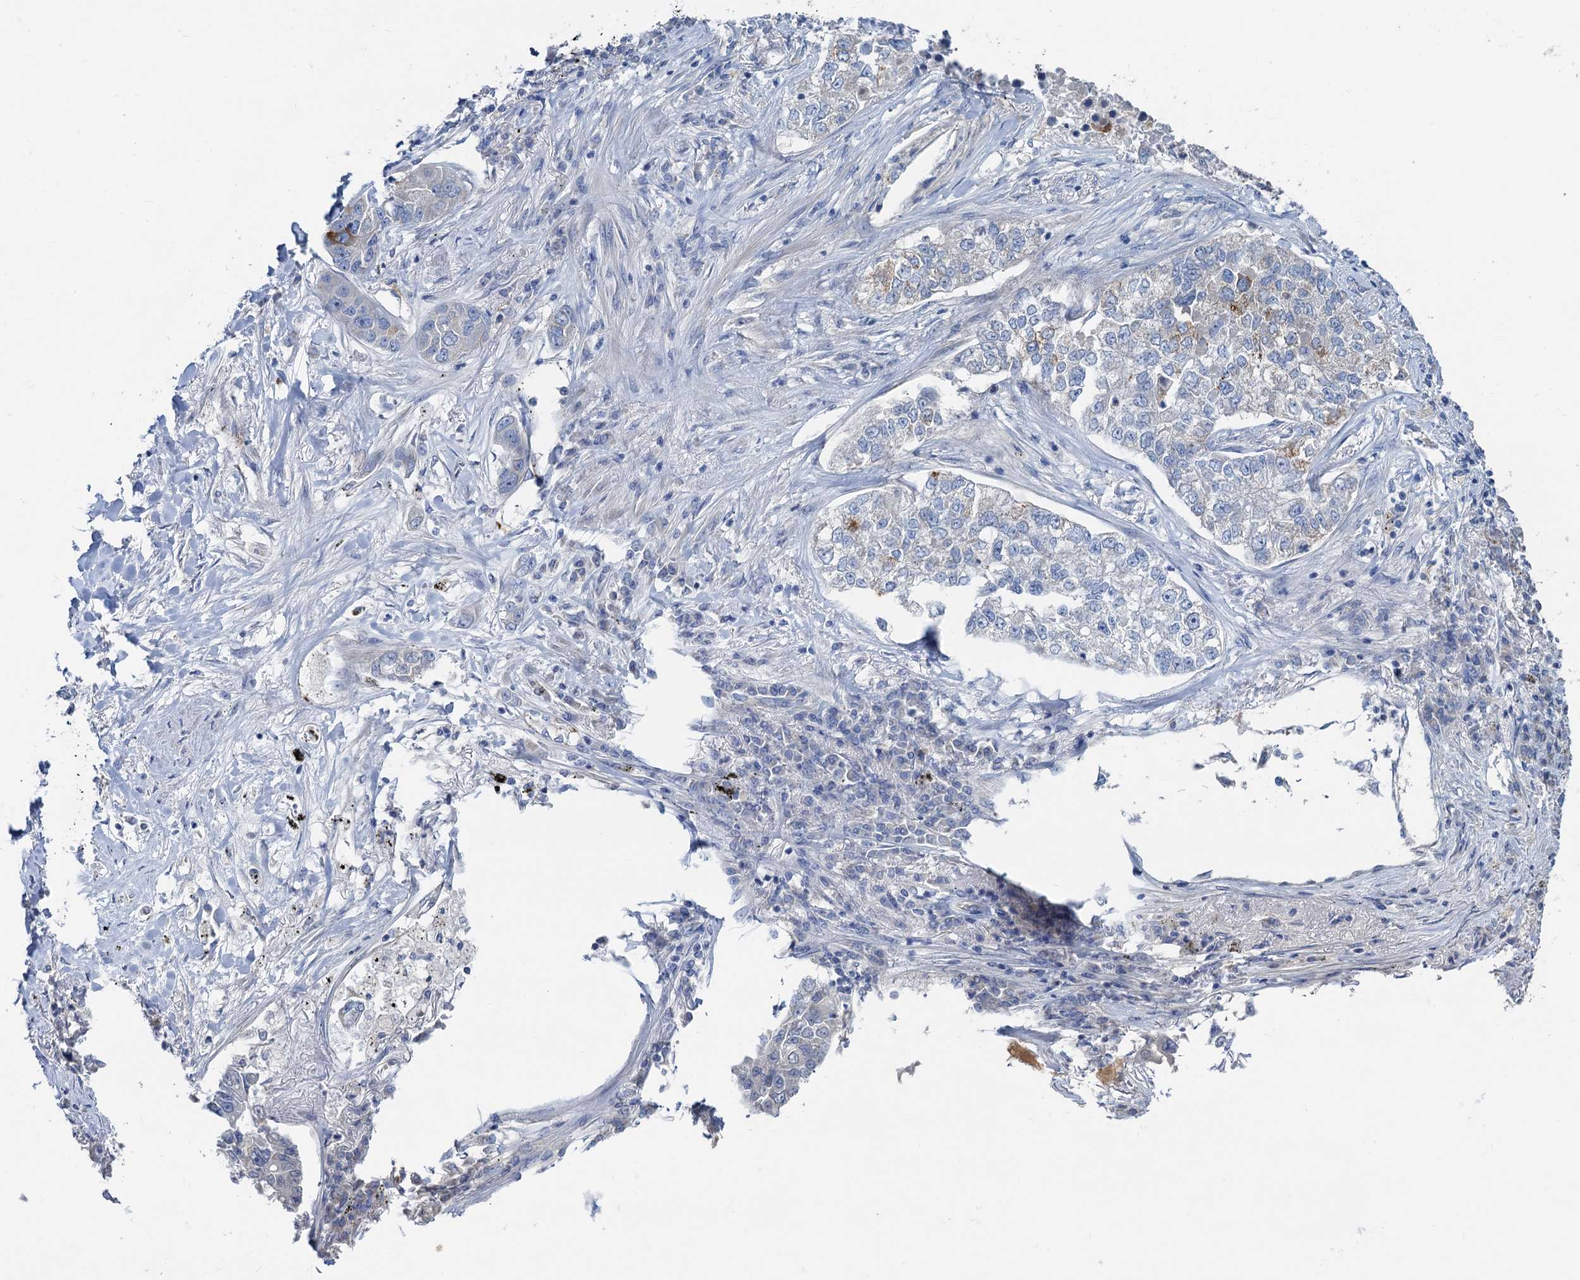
{"staining": {"intensity": "strong", "quantity": "<25%", "location": "cytoplasmic/membranous"}, "tissue": "lung cancer", "cell_type": "Tumor cells", "image_type": "cancer", "snomed": [{"axis": "morphology", "description": "Adenocarcinoma, NOS"}, {"axis": "topography", "description": "Lung"}], "caption": "Immunohistochemistry photomicrograph of adenocarcinoma (lung) stained for a protein (brown), which shows medium levels of strong cytoplasmic/membranous positivity in about <25% of tumor cells.", "gene": "PLLP", "patient": {"sex": "male", "age": 49}}